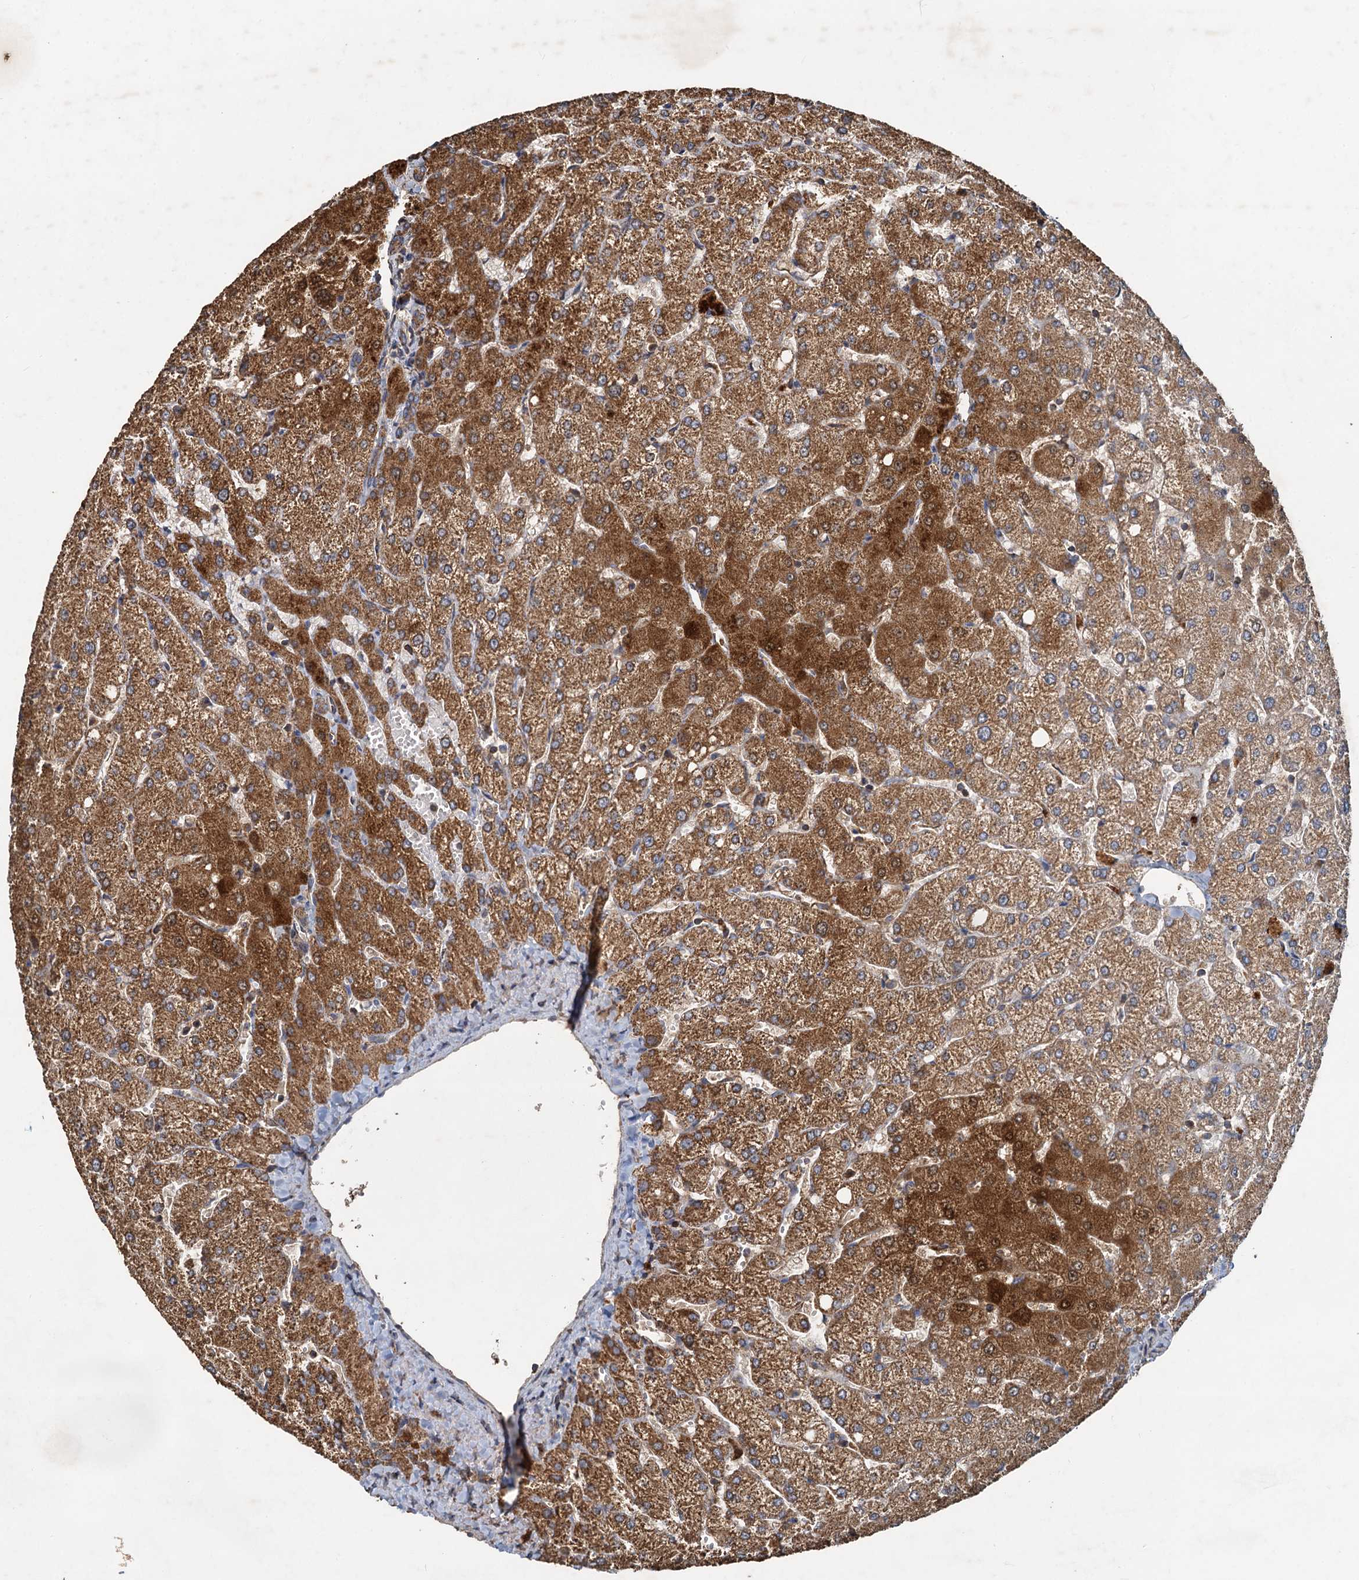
{"staining": {"intensity": "moderate", "quantity": ">75%", "location": "cytoplasmic/membranous"}, "tissue": "liver", "cell_type": "Cholangiocytes", "image_type": "normal", "snomed": [{"axis": "morphology", "description": "Normal tissue, NOS"}, {"axis": "topography", "description": "Liver"}], "caption": "Moderate cytoplasmic/membranous protein expression is seen in approximately >75% of cholangiocytes in liver.", "gene": "SDS", "patient": {"sex": "female", "age": 54}}